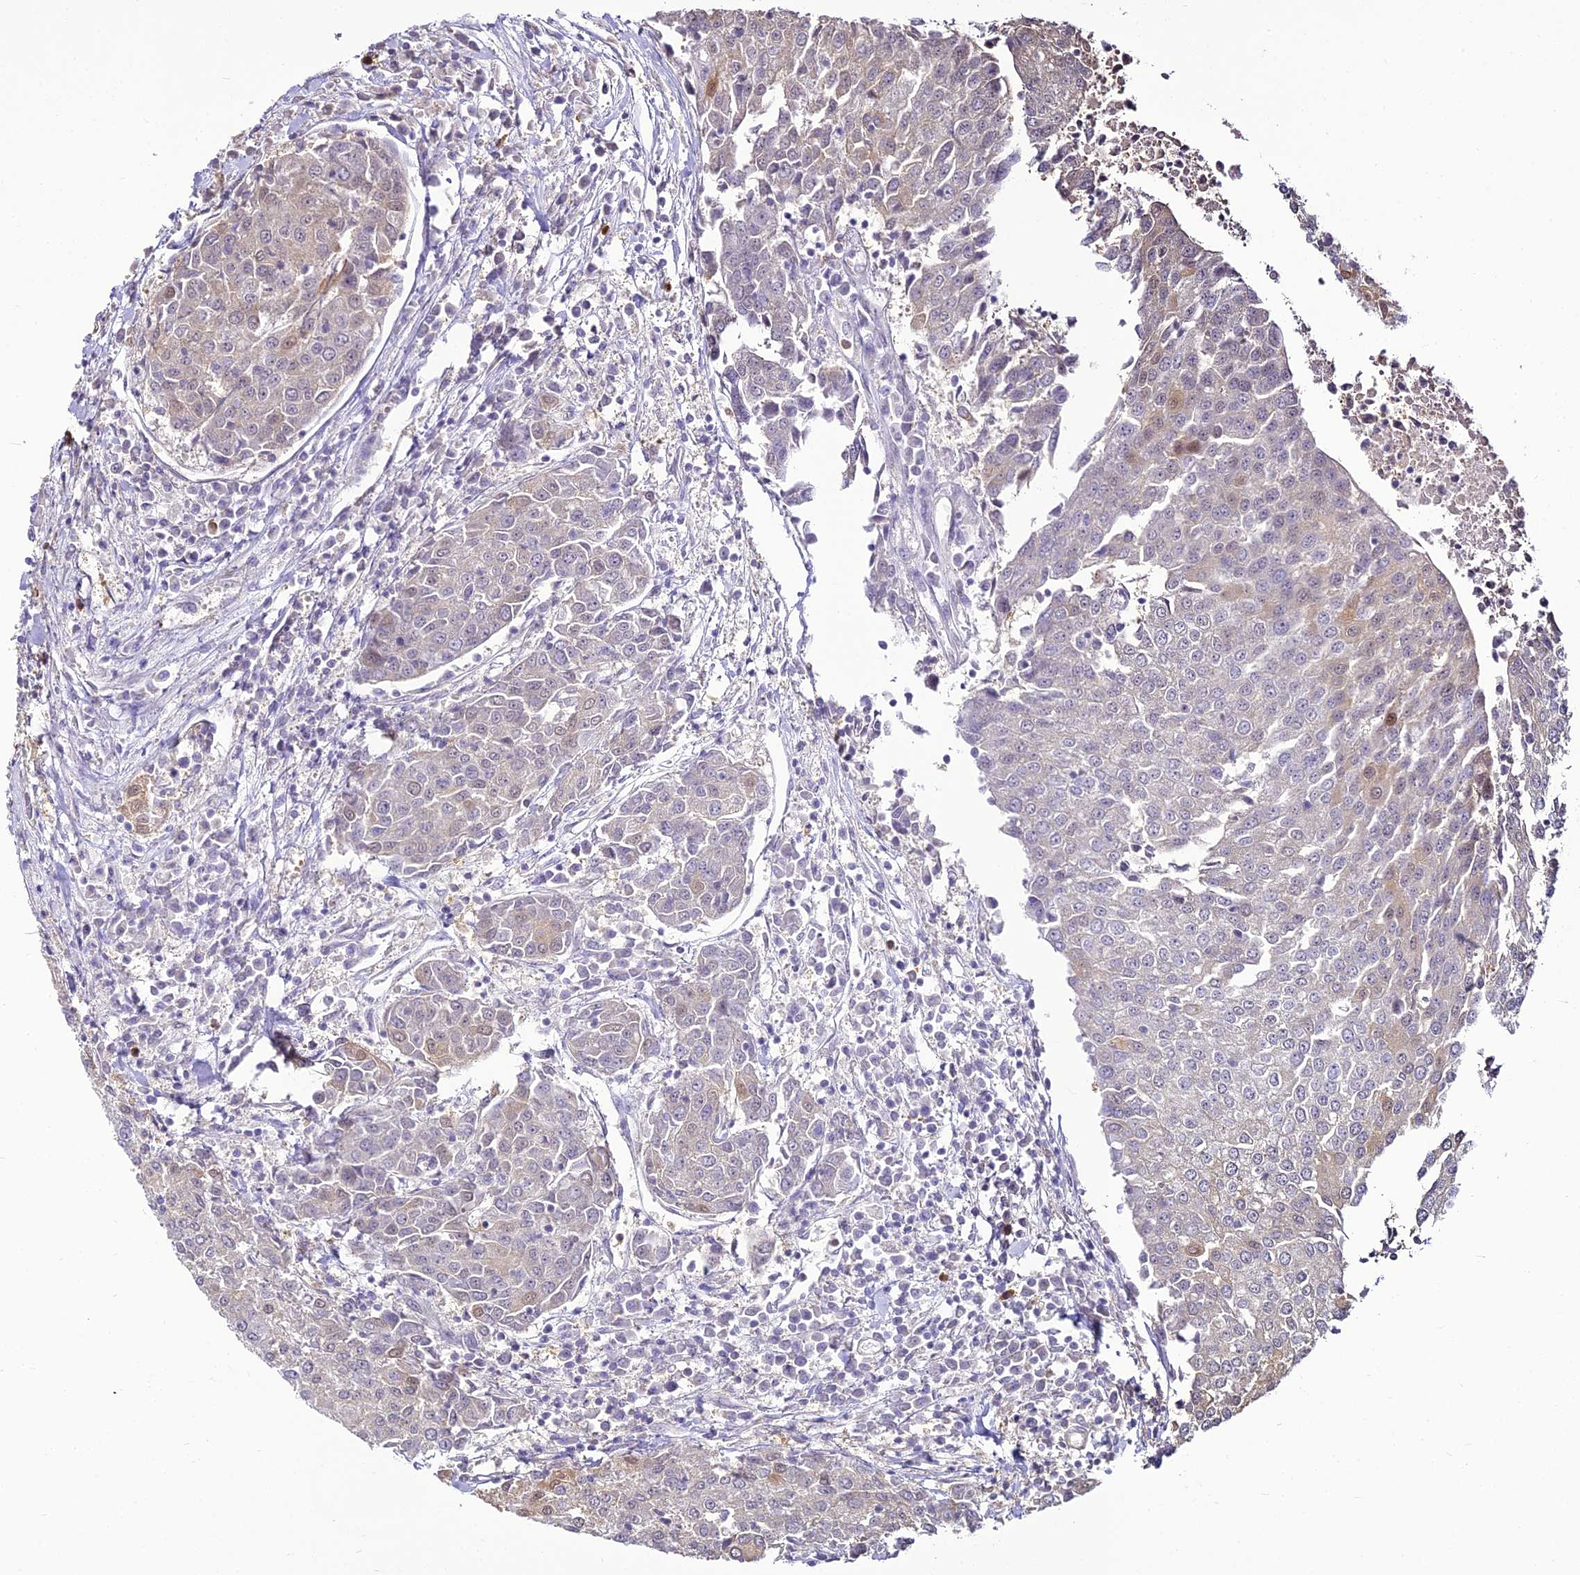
{"staining": {"intensity": "negative", "quantity": "none", "location": "none"}, "tissue": "urothelial cancer", "cell_type": "Tumor cells", "image_type": "cancer", "snomed": [{"axis": "morphology", "description": "Urothelial carcinoma, High grade"}, {"axis": "topography", "description": "Urinary bladder"}], "caption": "An IHC photomicrograph of urothelial carcinoma (high-grade) is shown. There is no staining in tumor cells of urothelial carcinoma (high-grade).", "gene": "BCDIN3D", "patient": {"sex": "female", "age": 85}}